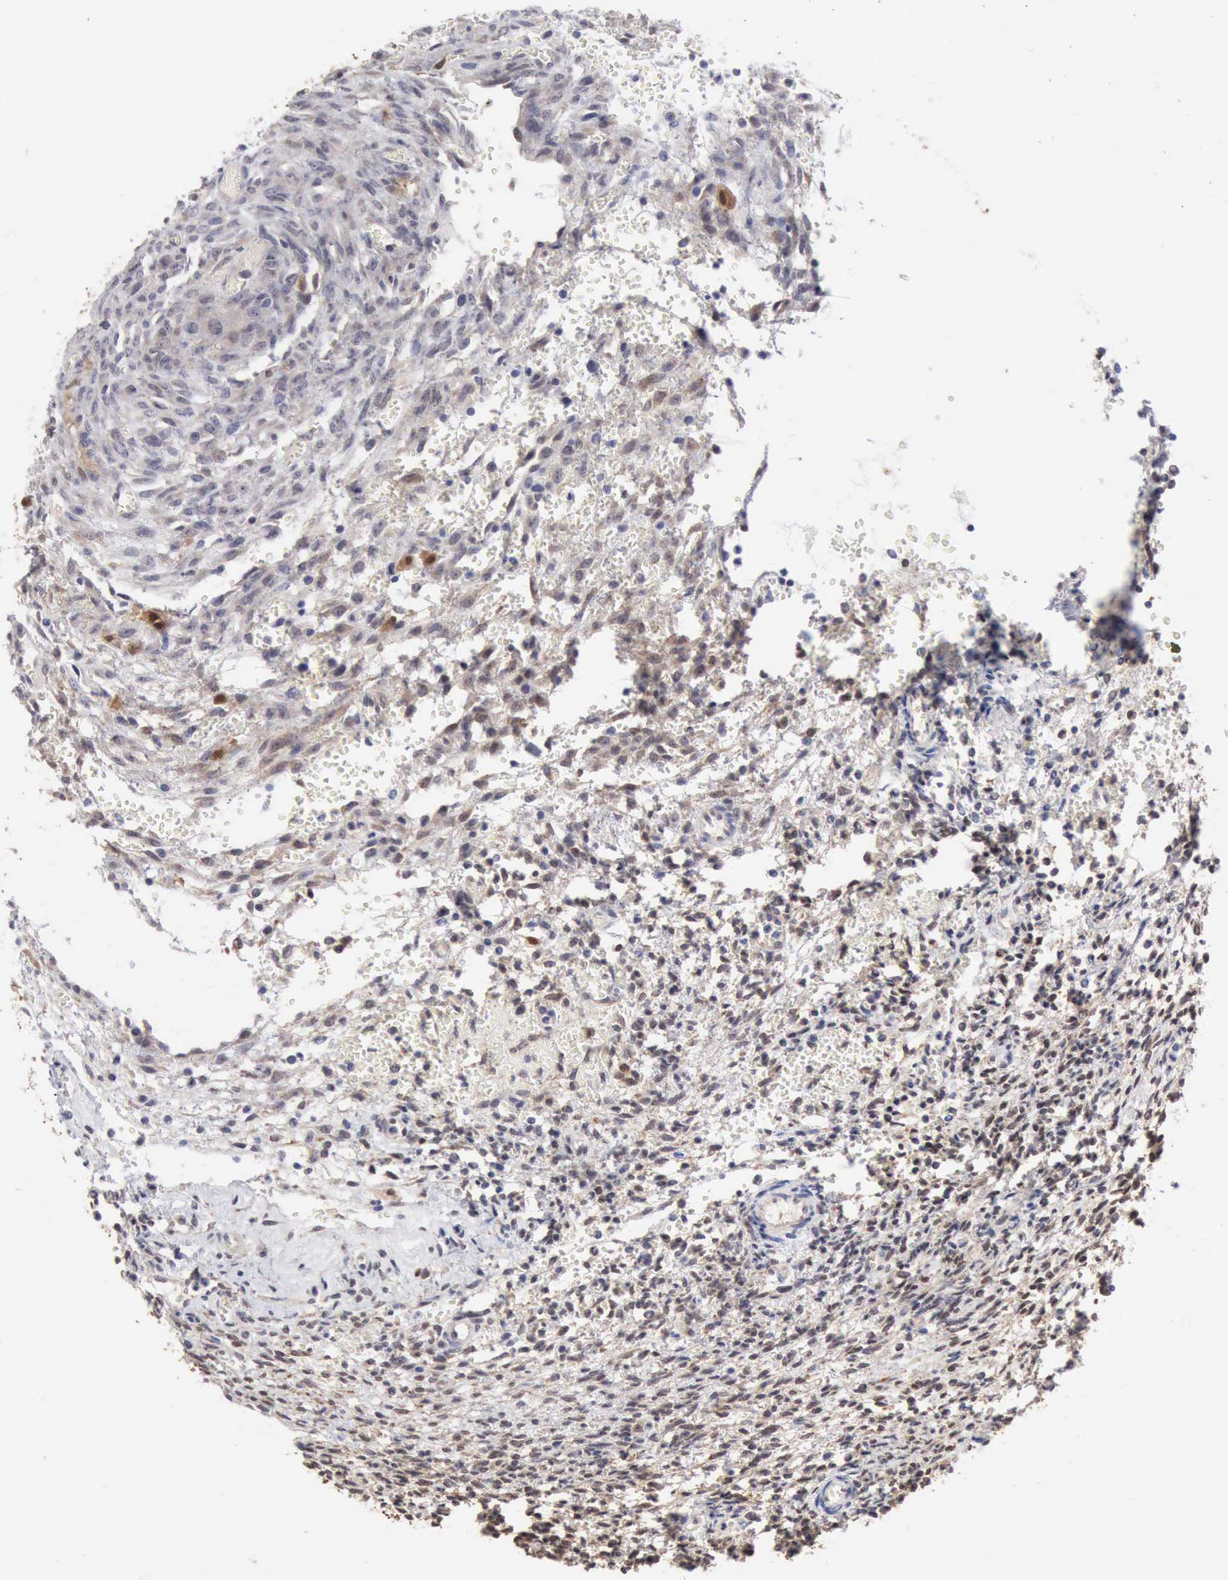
{"staining": {"intensity": "moderate", "quantity": ">75%", "location": "cytoplasmic/membranous,nuclear"}, "tissue": "ovary", "cell_type": "Ovarian stroma cells", "image_type": "normal", "snomed": [{"axis": "morphology", "description": "Normal tissue, NOS"}, {"axis": "topography", "description": "Ovary"}], "caption": "Immunohistochemistry (IHC) photomicrograph of unremarkable ovary stained for a protein (brown), which shows medium levels of moderate cytoplasmic/membranous,nuclear positivity in approximately >75% of ovarian stroma cells.", "gene": "PTGR2", "patient": {"sex": "female", "age": 39}}